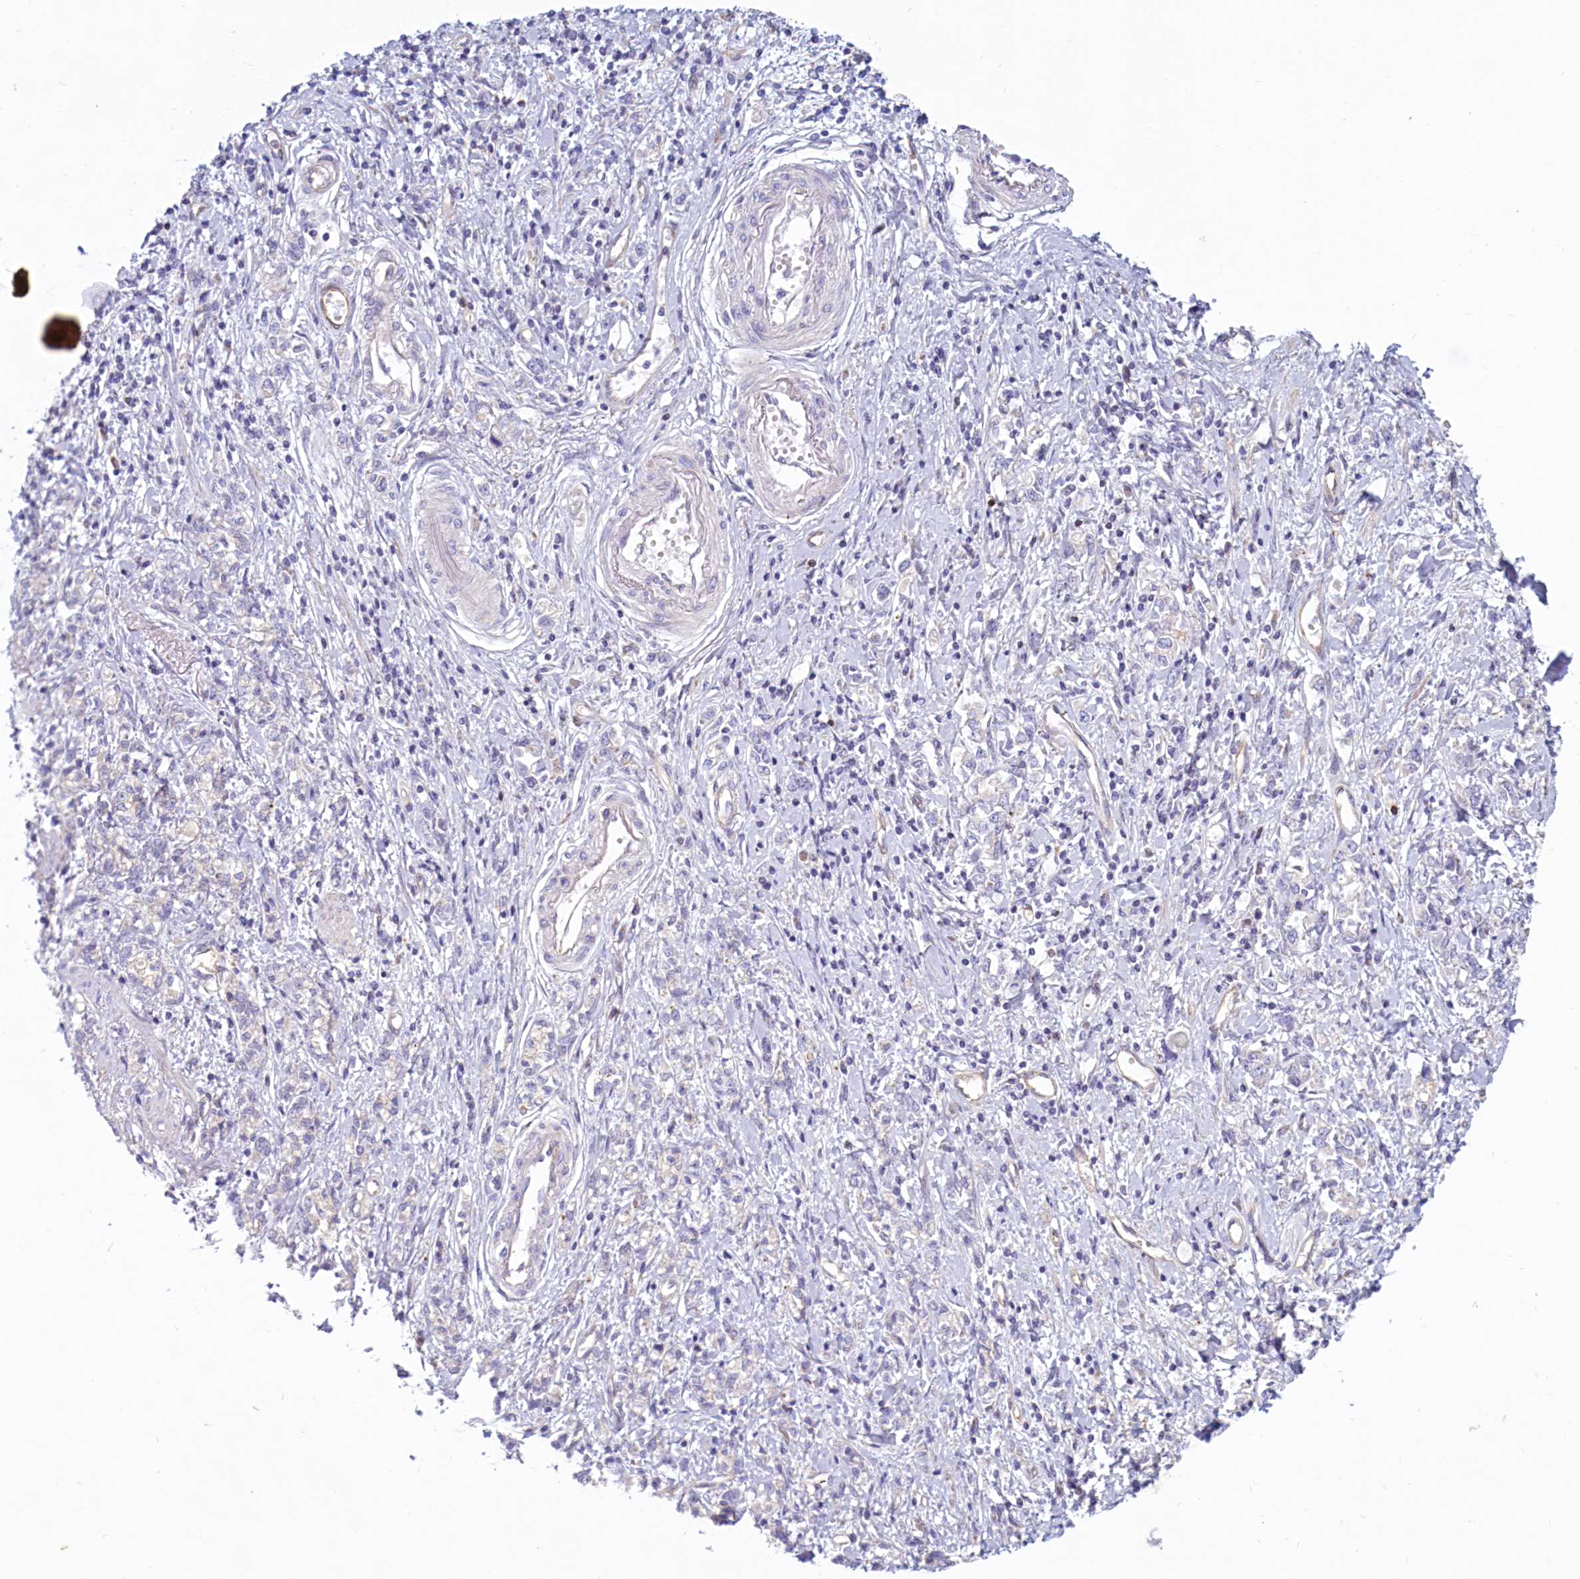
{"staining": {"intensity": "negative", "quantity": "none", "location": "none"}, "tissue": "stomach cancer", "cell_type": "Tumor cells", "image_type": "cancer", "snomed": [{"axis": "morphology", "description": "Adenocarcinoma, NOS"}, {"axis": "topography", "description": "Stomach"}], "caption": "High magnification brightfield microscopy of stomach cancer stained with DAB (3,3'-diaminobenzidine) (brown) and counterstained with hematoxylin (blue): tumor cells show no significant staining.", "gene": "LMOD3", "patient": {"sex": "female", "age": 76}}